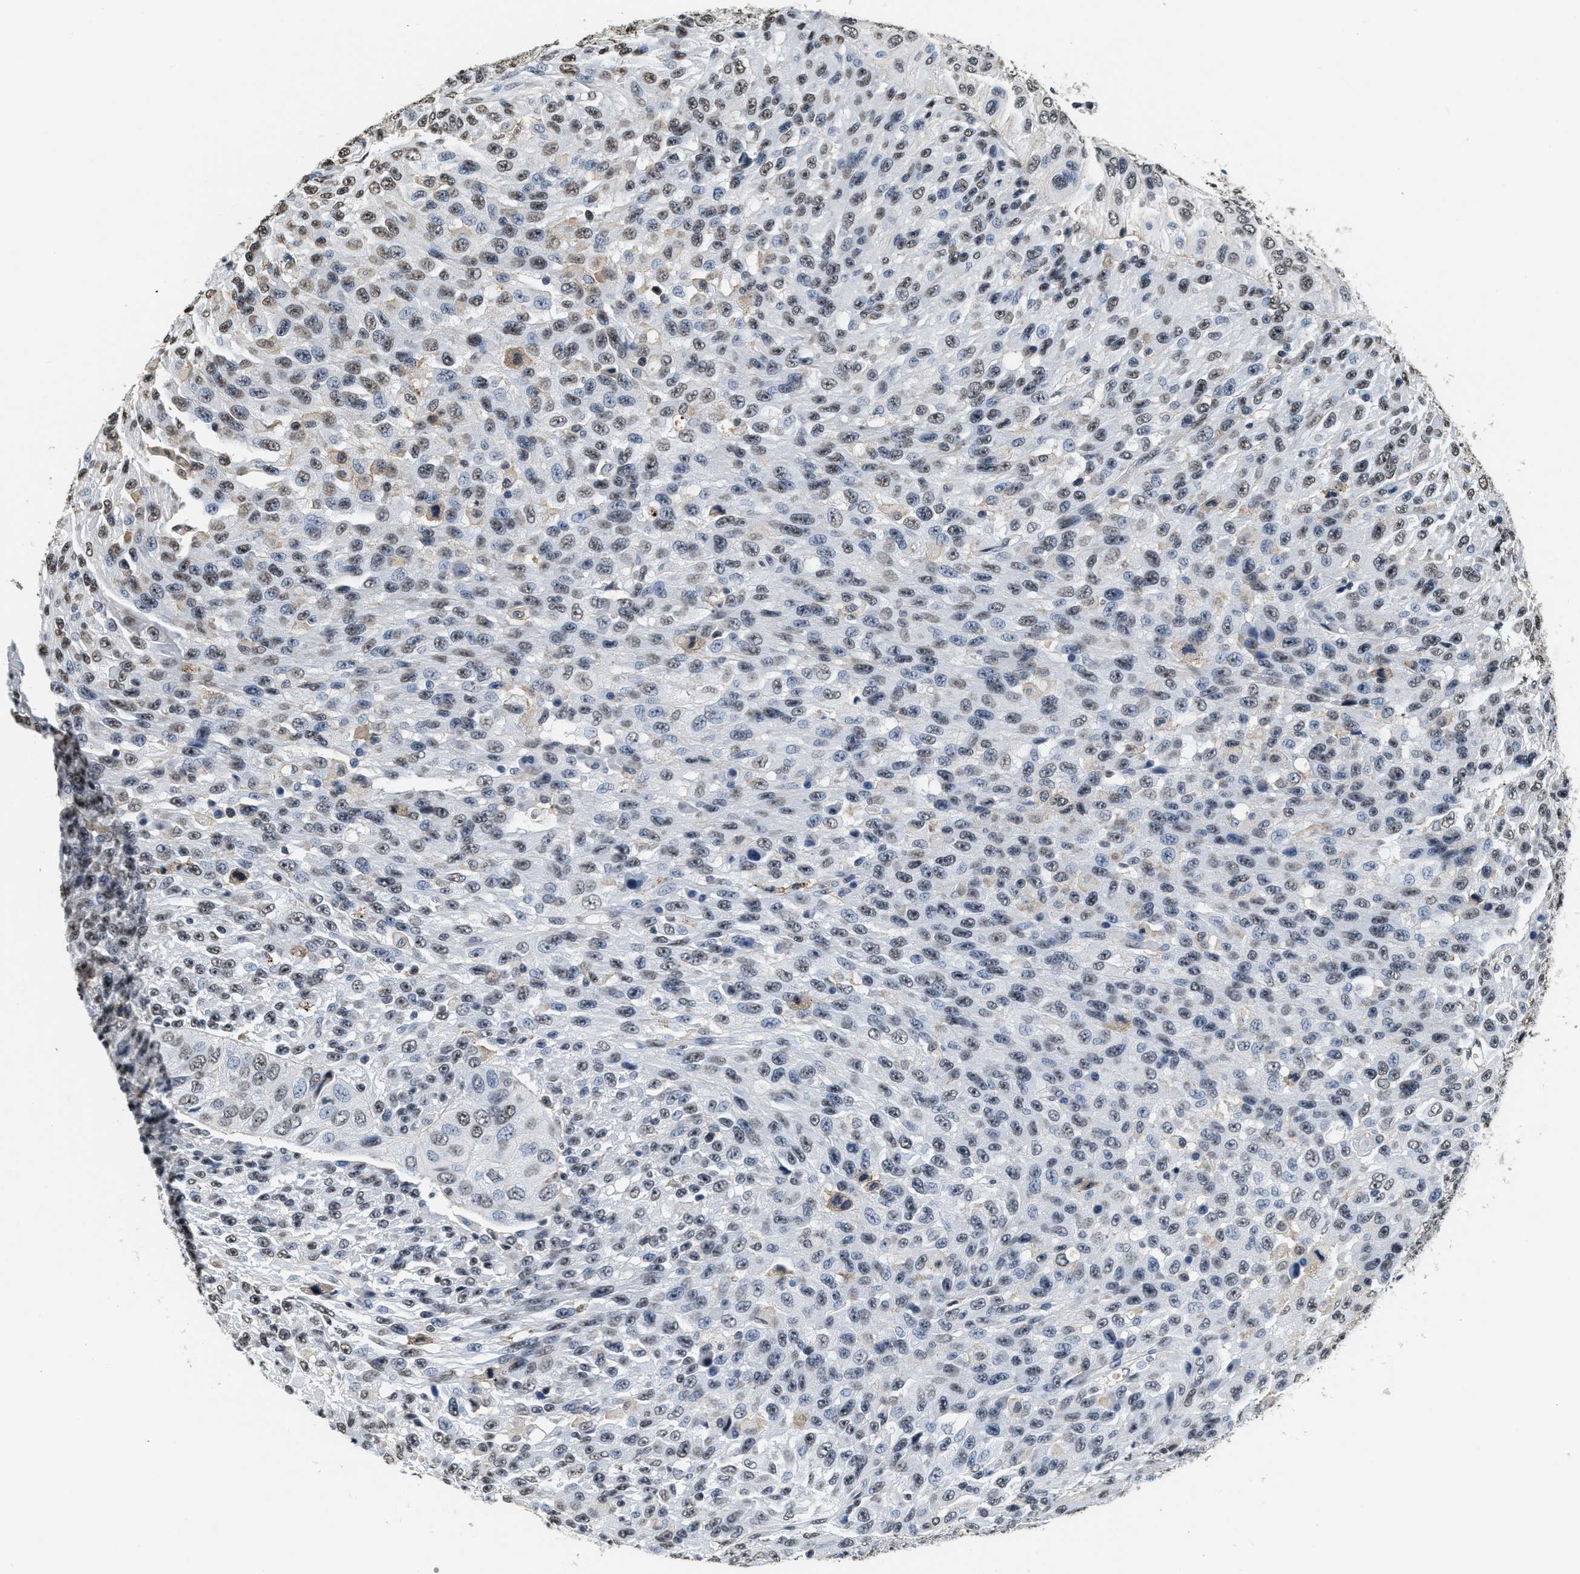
{"staining": {"intensity": "weak", "quantity": "25%-75%", "location": "nuclear"}, "tissue": "urothelial cancer", "cell_type": "Tumor cells", "image_type": "cancer", "snomed": [{"axis": "morphology", "description": "Urothelial carcinoma, High grade"}, {"axis": "topography", "description": "Urinary bladder"}], "caption": "Urothelial carcinoma (high-grade) stained for a protein shows weak nuclear positivity in tumor cells.", "gene": "SUPT16H", "patient": {"sex": "male", "age": 66}}